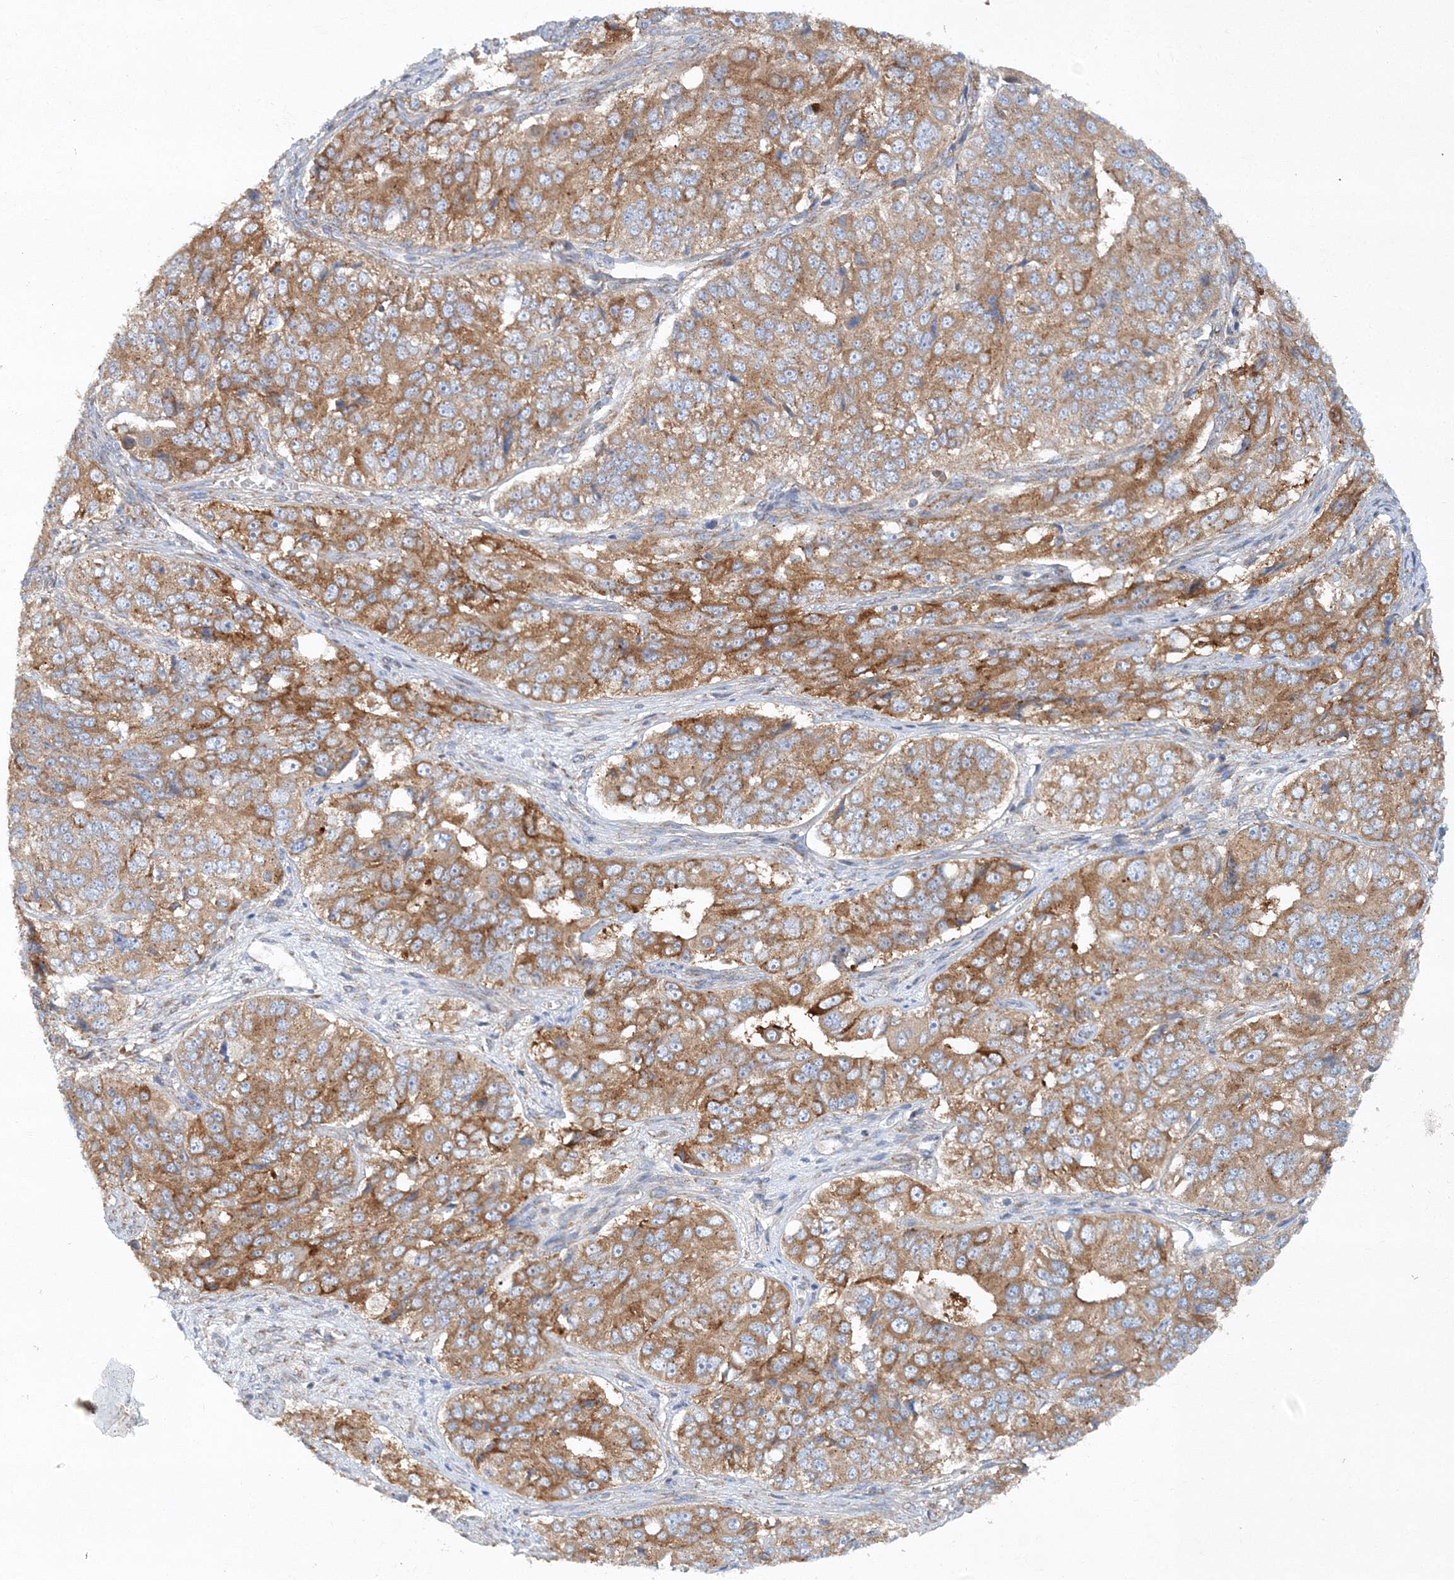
{"staining": {"intensity": "moderate", "quantity": ">75%", "location": "cytoplasmic/membranous"}, "tissue": "ovarian cancer", "cell_type": "Tumor cells", "image_type": "cancer", "snomed": [{"axis": "morphology", "description": "Carcinoma, endometroid"}, {"axis": "topography", "description": "Ovary"}], "caption": "Human ovarian cancer stained with a brown dye displays moderate cytoplasmic/membranous positive expression in approximately >75% of tumor cells.", "gene": "SEC23IP", "patient": {"sex": "female", "age": 51}}